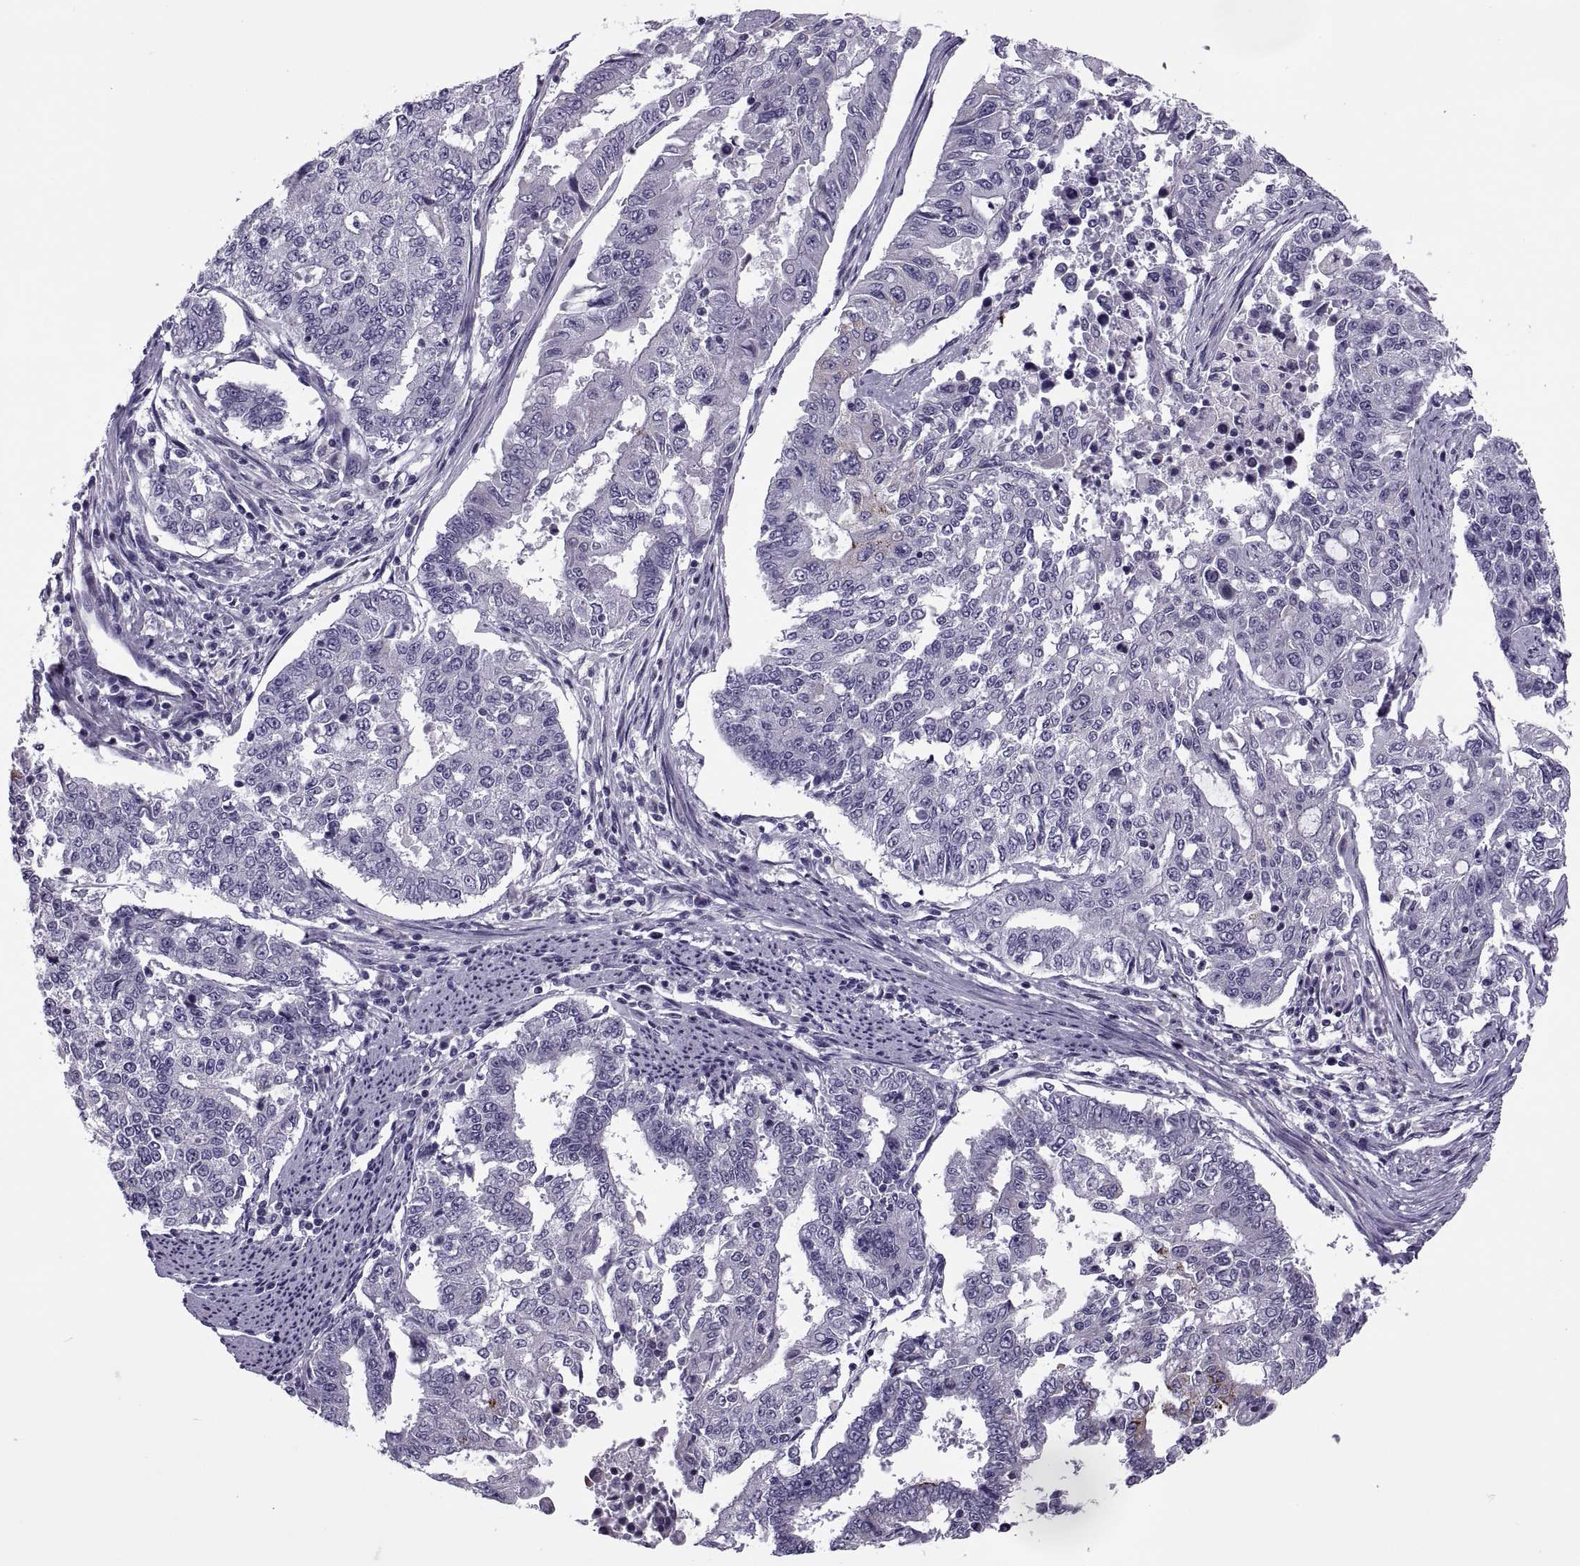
{"staining": {"intensity": "negative", "quantity": "none", "location": "none"}, "tissue": "endometrial cancer", "cell_type": "Tumor cells", "image_type": "cancer", "snomed": [{"axis": "morphology", "description": "Adenocarcinoma, NOS"}, {"axis": "topography", "description": "Uterus"}], "caption": "An IHC histopathology image of endometrial cancer (adenocarcinoma) is shown. There is no staining in tumor cells of endometrial cancer (adenocarcinoma). (Brightfield microscopy of DAB IHC at high magnification).", "gene": "MAGEB1", "patient": {"sex": "female", "age": 59}}